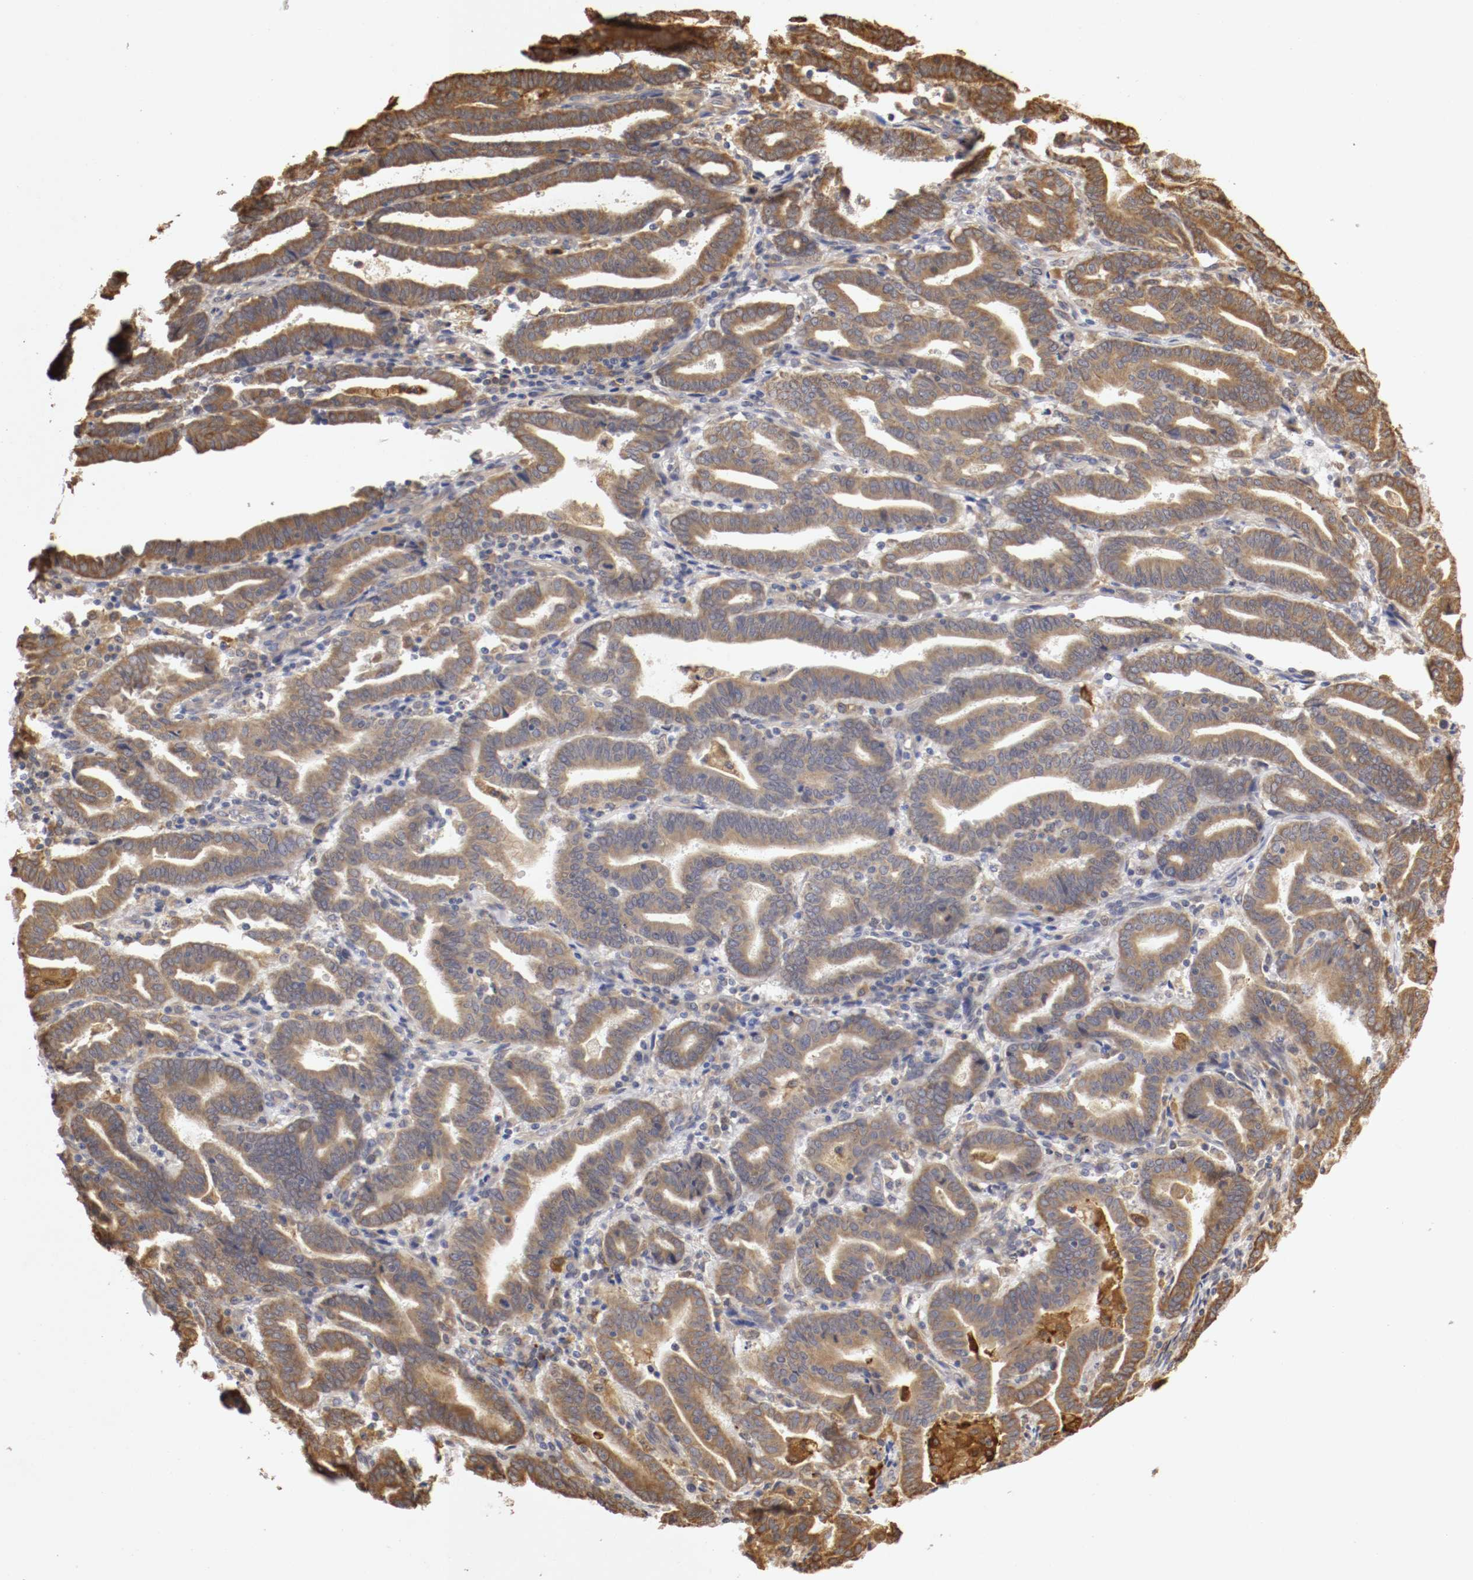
{"staining": {"intensity": "moderate", "quantity": ">75%", "location": "cytoplasmic/membranous"}, "tissue": "endometrial cancer", "cell_type": "Tumor cells", "image_type": "cancer", "snomed": [{"axis": "morphology", "description": "Adenocarcinoma, NOS"}, {"axis": "topography", "description": "Uterus"}], "caption": "This is a histology image of immunohistochemistry staining of endometrial adenocarcinoma, which shows moderate expression in the cytoplasmic/membranous of tumor cells.", "gene": "VEZT", "patient": {"sex": "female", "age": 83}}